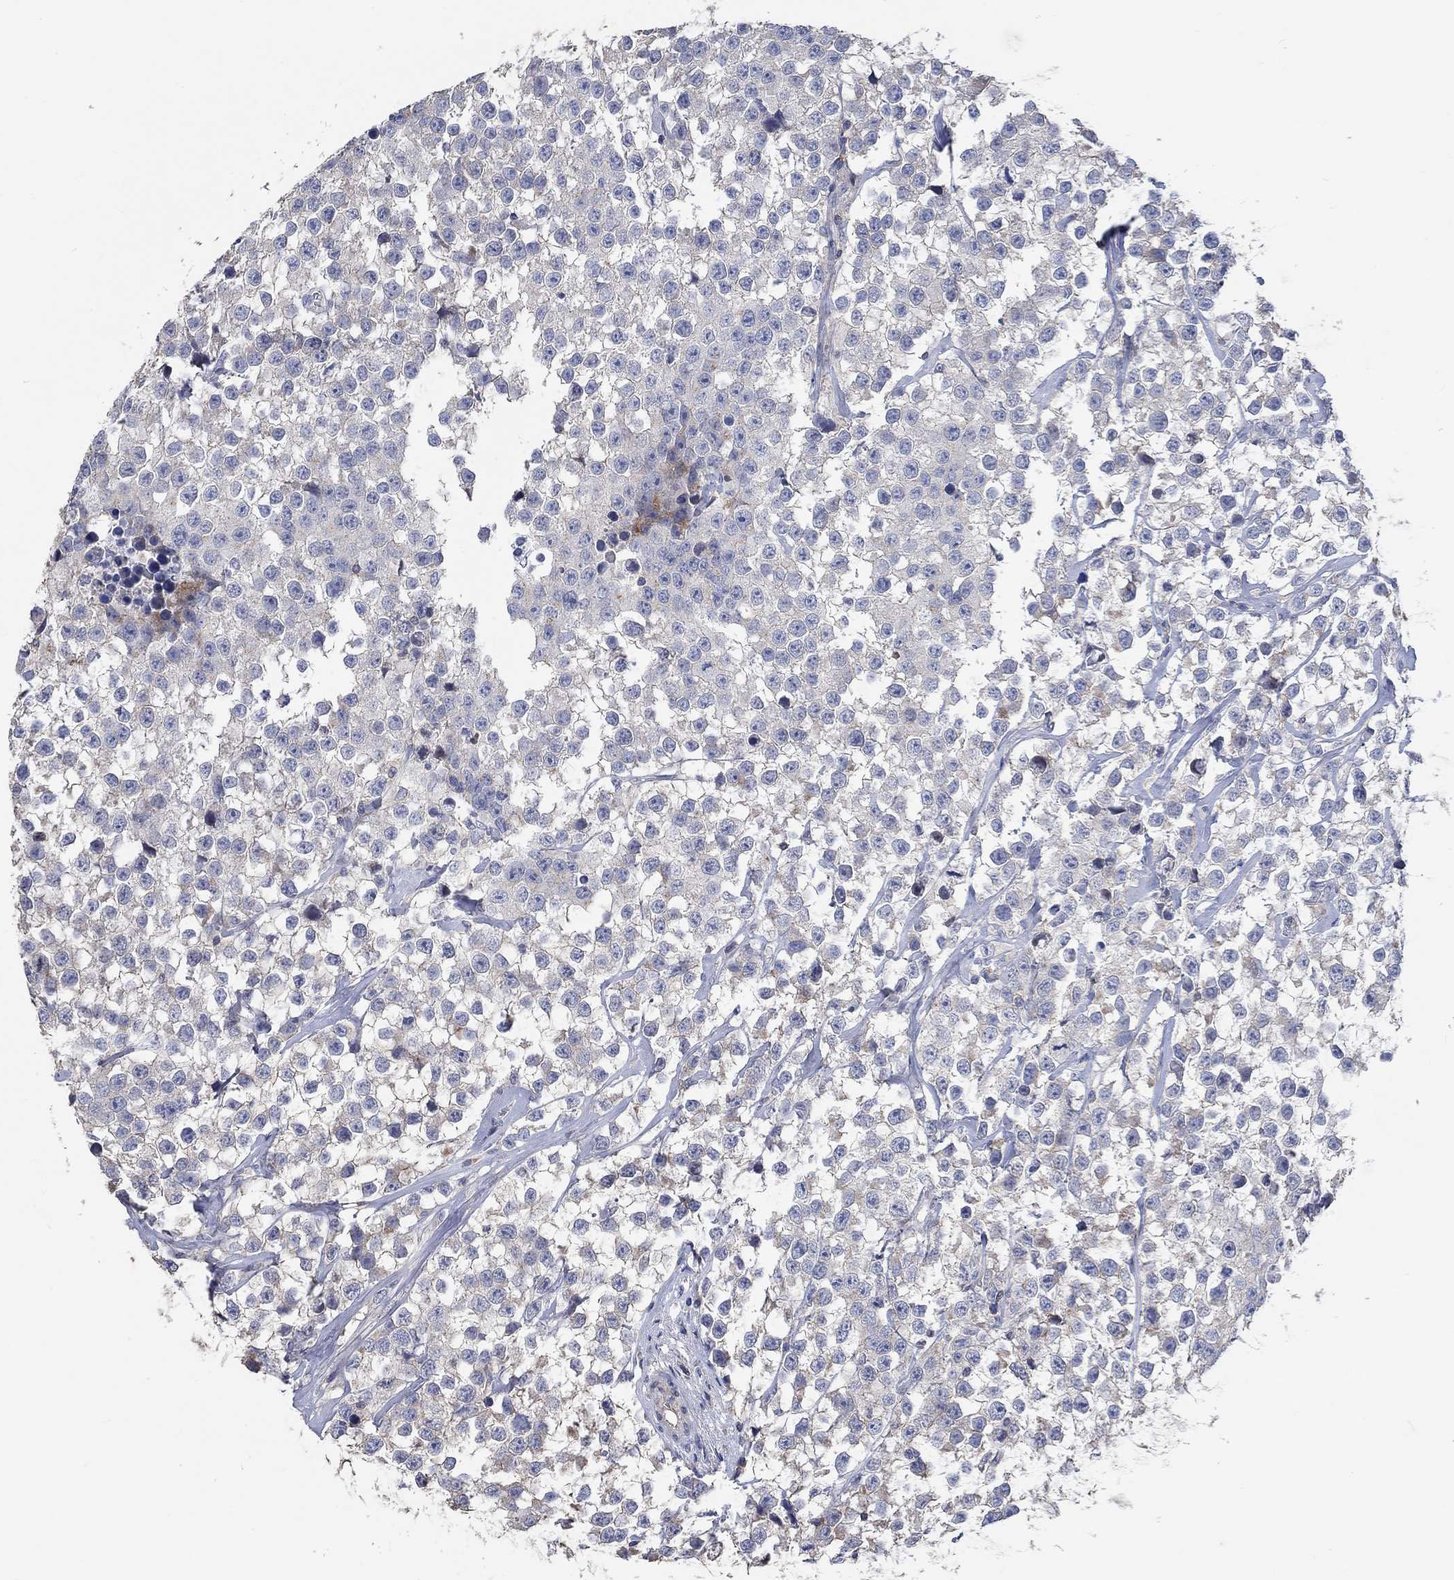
{"staining": {"intensity": "negative", "quantity": "none", "location": "none"}, "tissue": "testis cancer", "cell_type": "Tumor cells", "image_type": "cancer", "snomed": [{"axis": "morphology", "description": "Seminoma, NOS"}, {"axis": "topography", "description": "Testis"}], "caption": "The histopathology image displays no significant expression in tumor cells of testis cancer.", "gene": "TNFAIP8L3", "patient": {"sex": "male", "age": 59}}